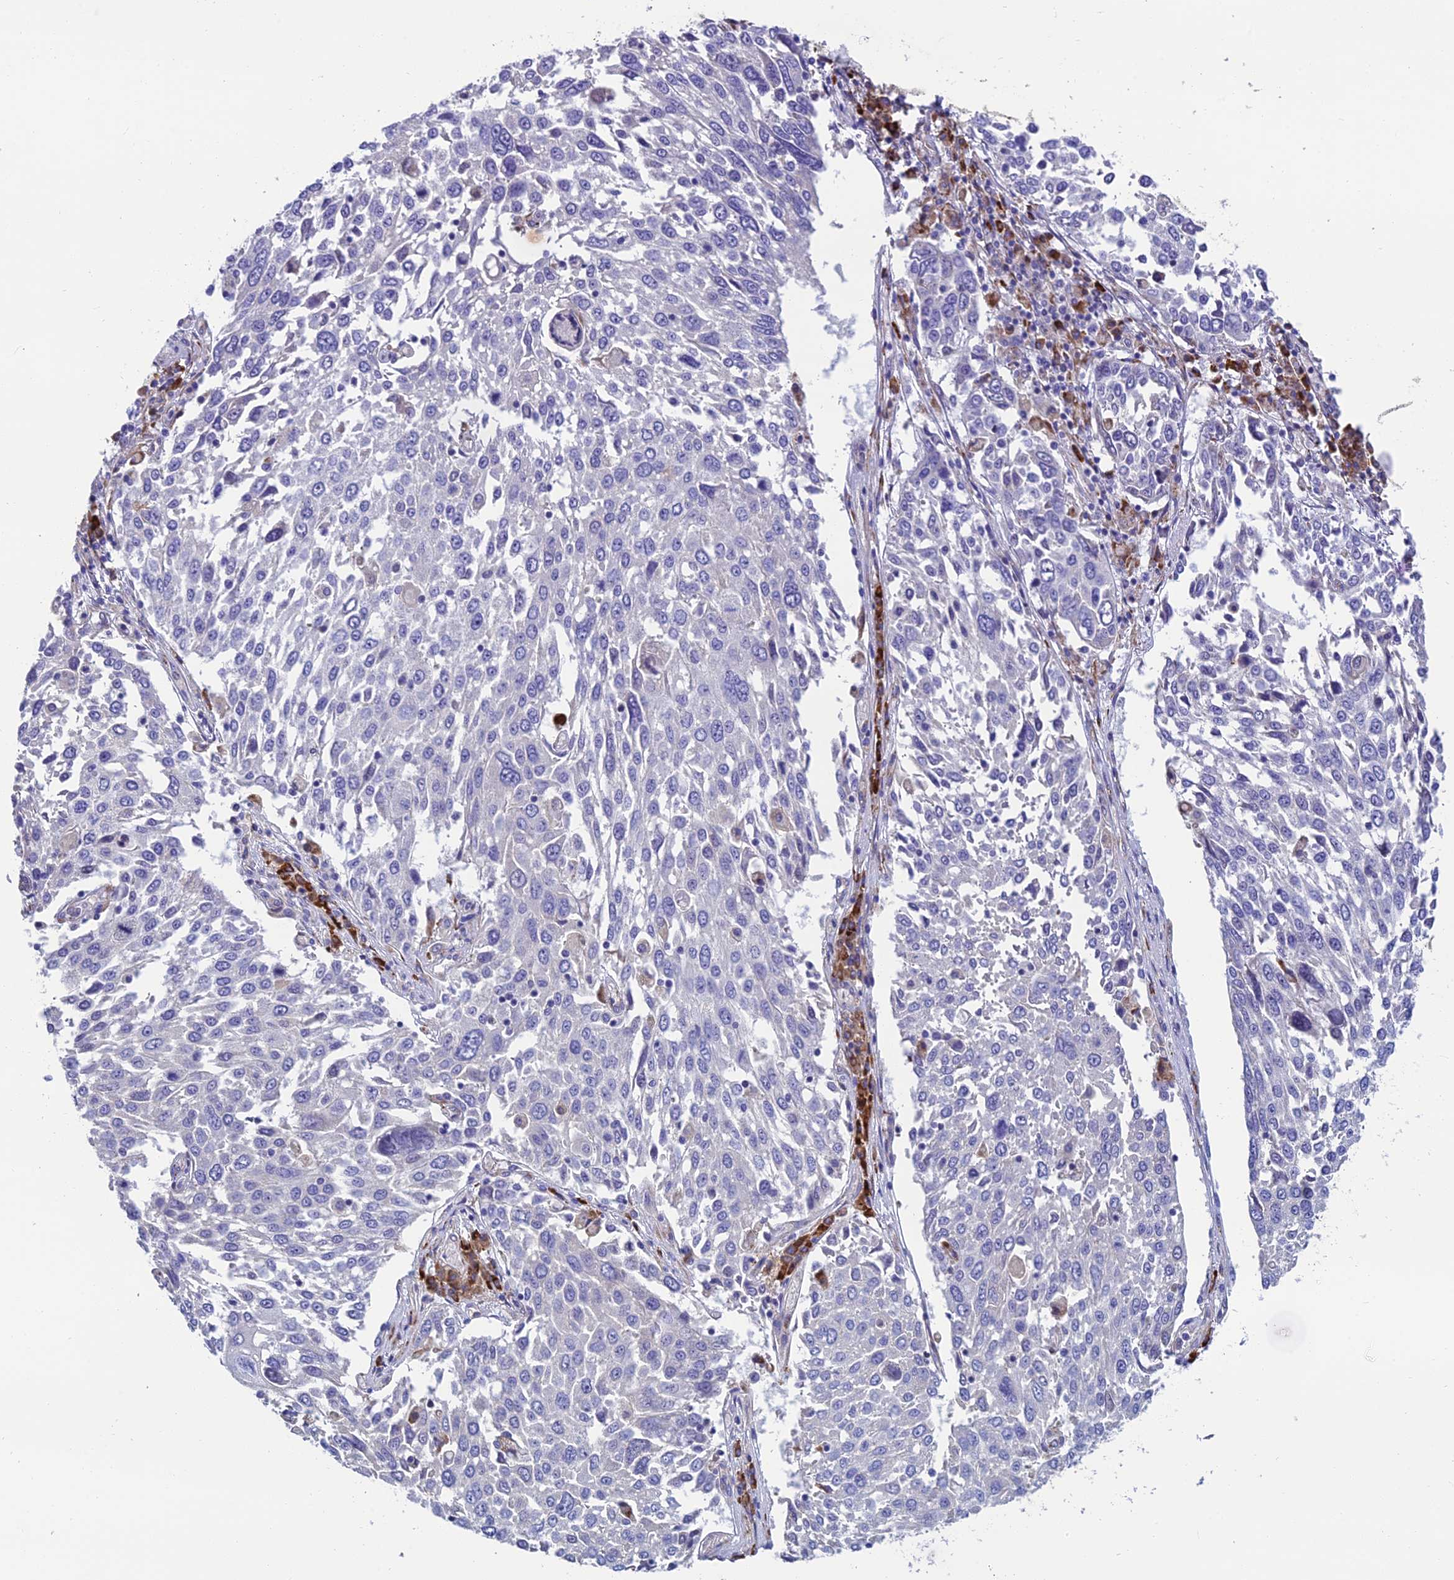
{"staining": {"intensity": "negative", "quantity": "none", "location": "none"}, "tissue": "lung cancer", "cell_type": "Tumor cells", "image_type": "cancer", "snomed": [{"axis": "morphology", "description": "Squamous cell carcinoma, NOS"}, {"axis": "topography", "description": "Lung"}], "caption": "This histopathology image is of lung squamous cell carcinoma stained with immunohistochemistry to label a protein in brown with the nuclei are counter-stained blue. There is no expression in tumor cells. (DAB (3,3'-diaminobenzidine) immunohistochemistry with hematoxylin counter stain).", "gene": "MACIR", "patient": {"sex": "male", "age": 65}}